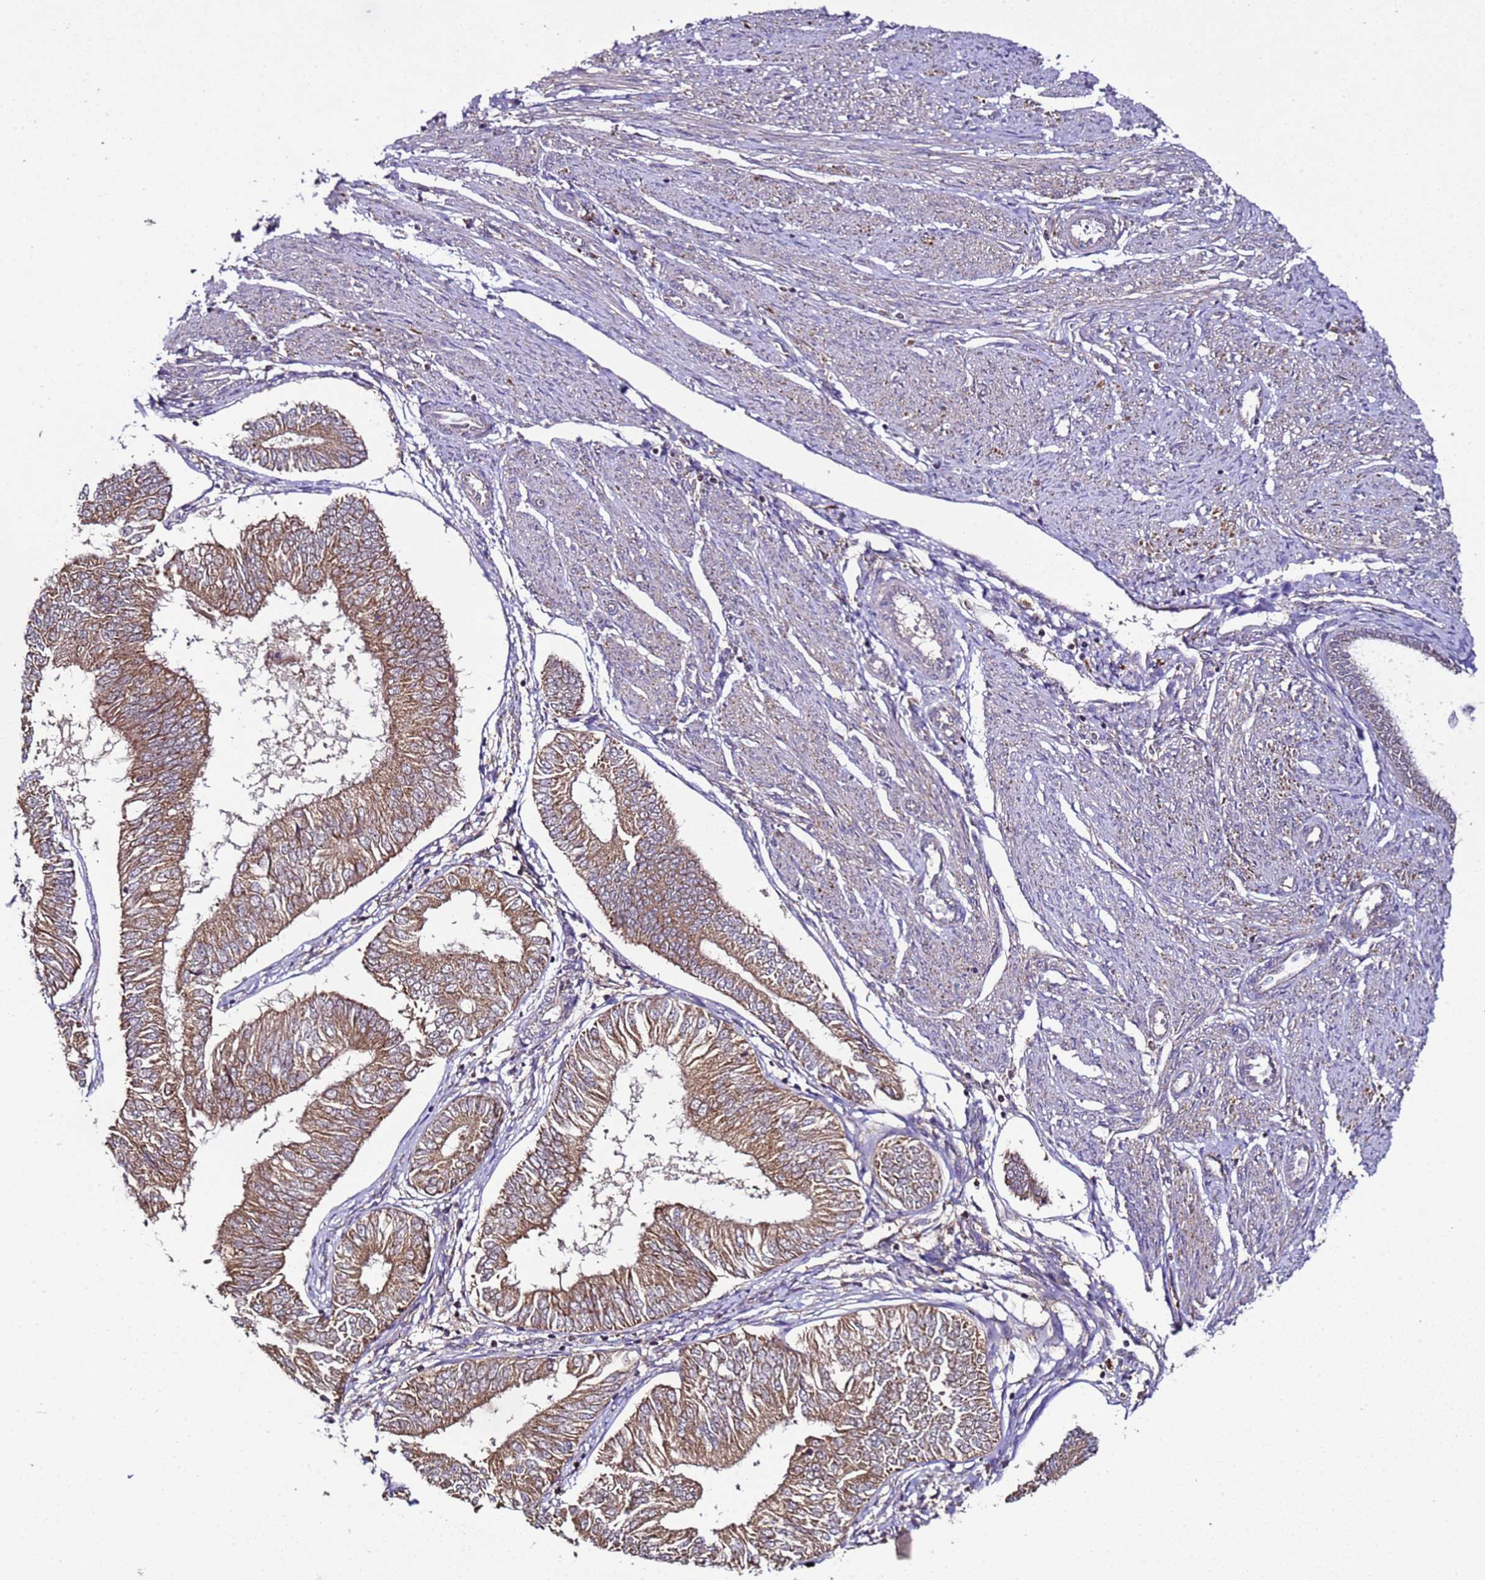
{"staining": {"intensity": "moderate", "quantity": ">75%", "location": "cytoplasmic/membranous"}, "tissue": "endometrial cancer", "cell_type": "Tumor cells", "image_type": "cancer", "snomed": [{"axis": "morphology", "description": "Adenocarcinoma, NOS"}, {"axis": "topography", "description": "Endometrium"}], "caption": "Protein staining of adenocarcinoma (endometrial) tissue shows moderate cytoplasmic/membranous positivity in about >75% of tumor cells. (Brightfield microscopy of DAB IHC at high magnification).", "gene": "HSPBAP1", "patient": {"sex": "female", "age": 58}}